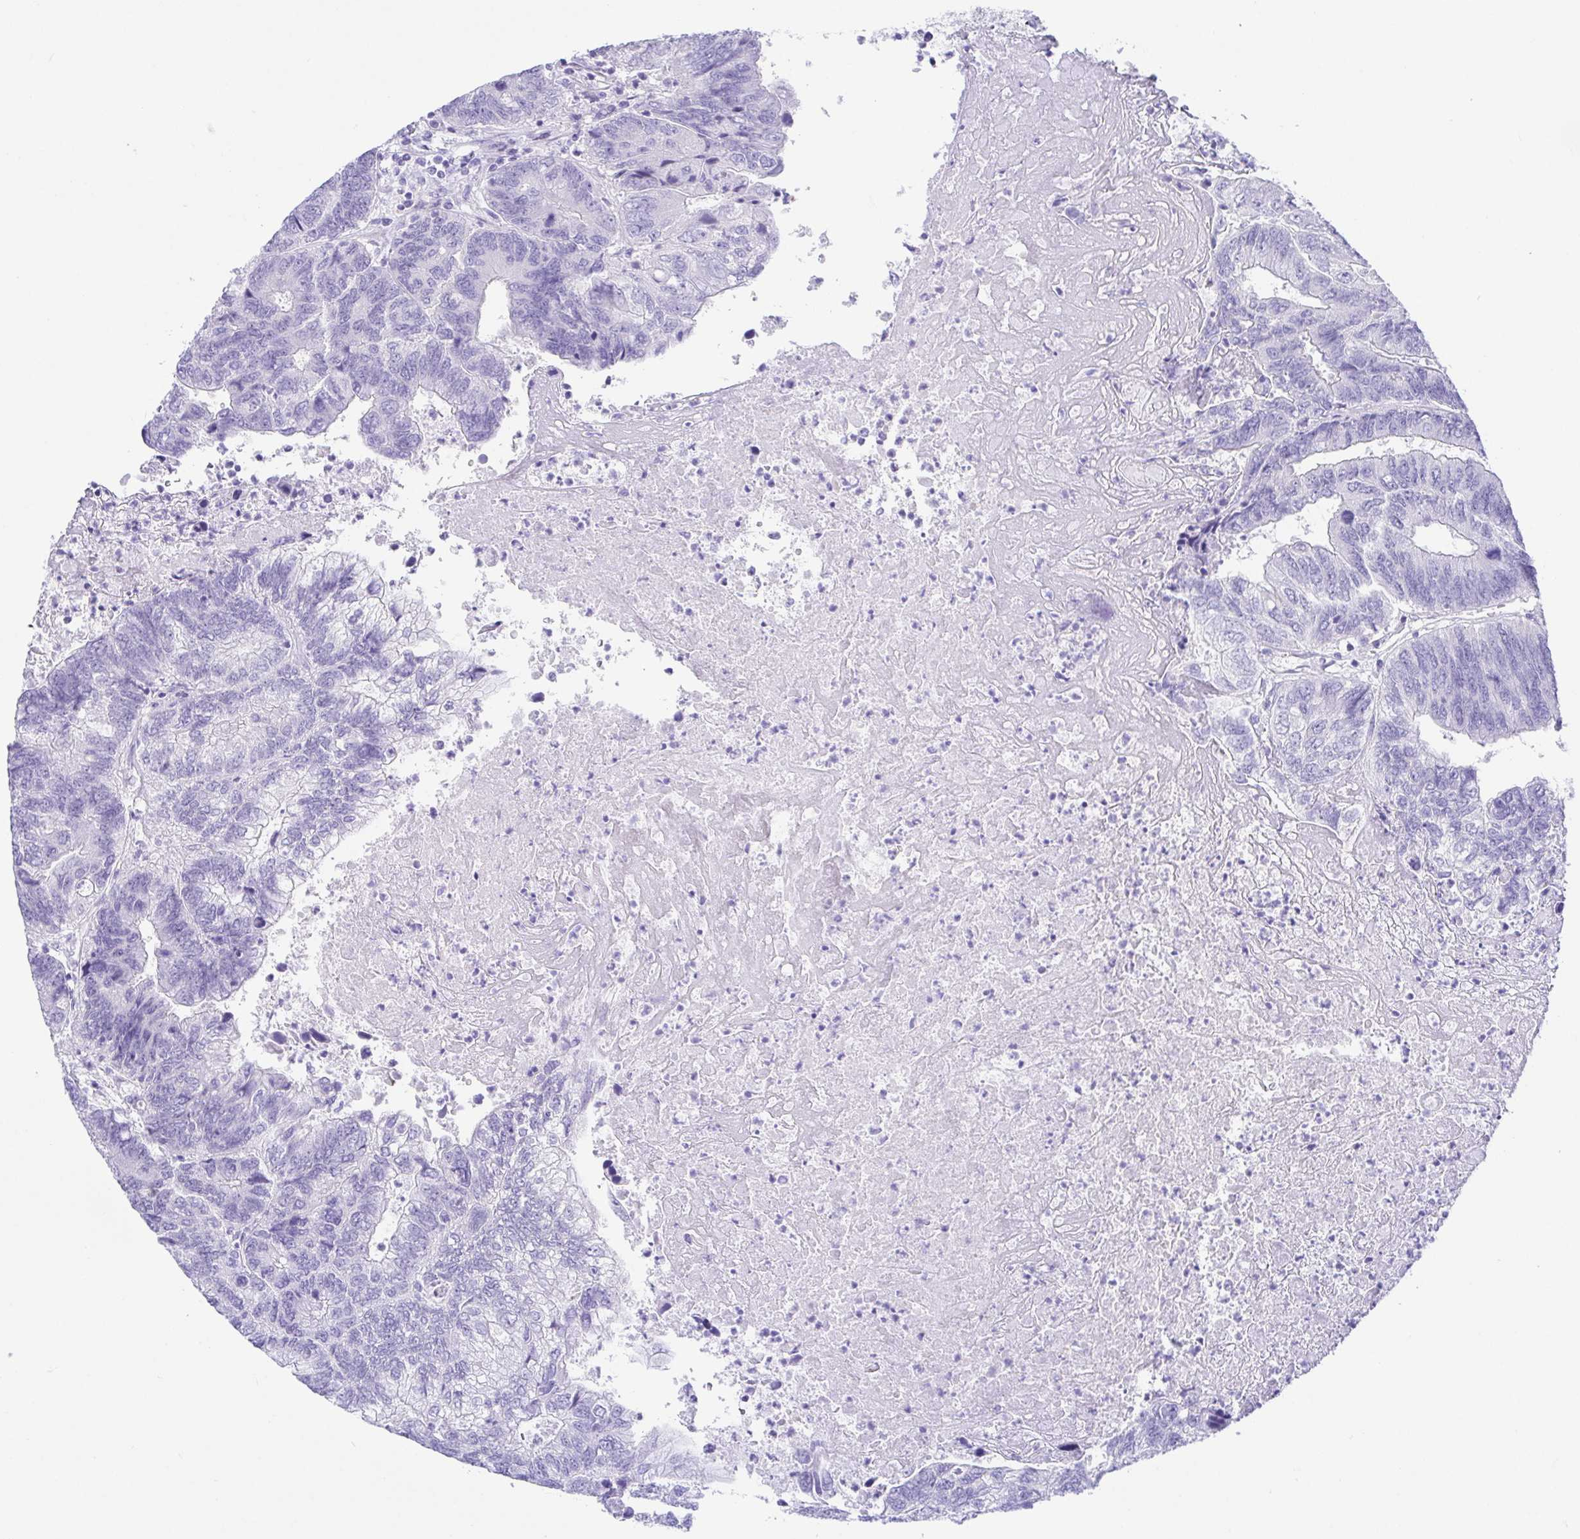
{"staining": {"intensity": "negative", "quantity": "none", "location": "none"}, "tissue": "colorectal cancer", "cell_type": "Tumor cells", "image_type": "cancer", "snomed": [{"axis": "morphology", "description": "Adenocarcinoma, NOS"}, {"axis": "topography", "description": "Colon"}], "caption": "Protein analysis of colorectal adenocarcinoma shows no significant staining in tumor cells.", "gene": "KRTDAP", "patient": {"sex": "female", "age": 67}}